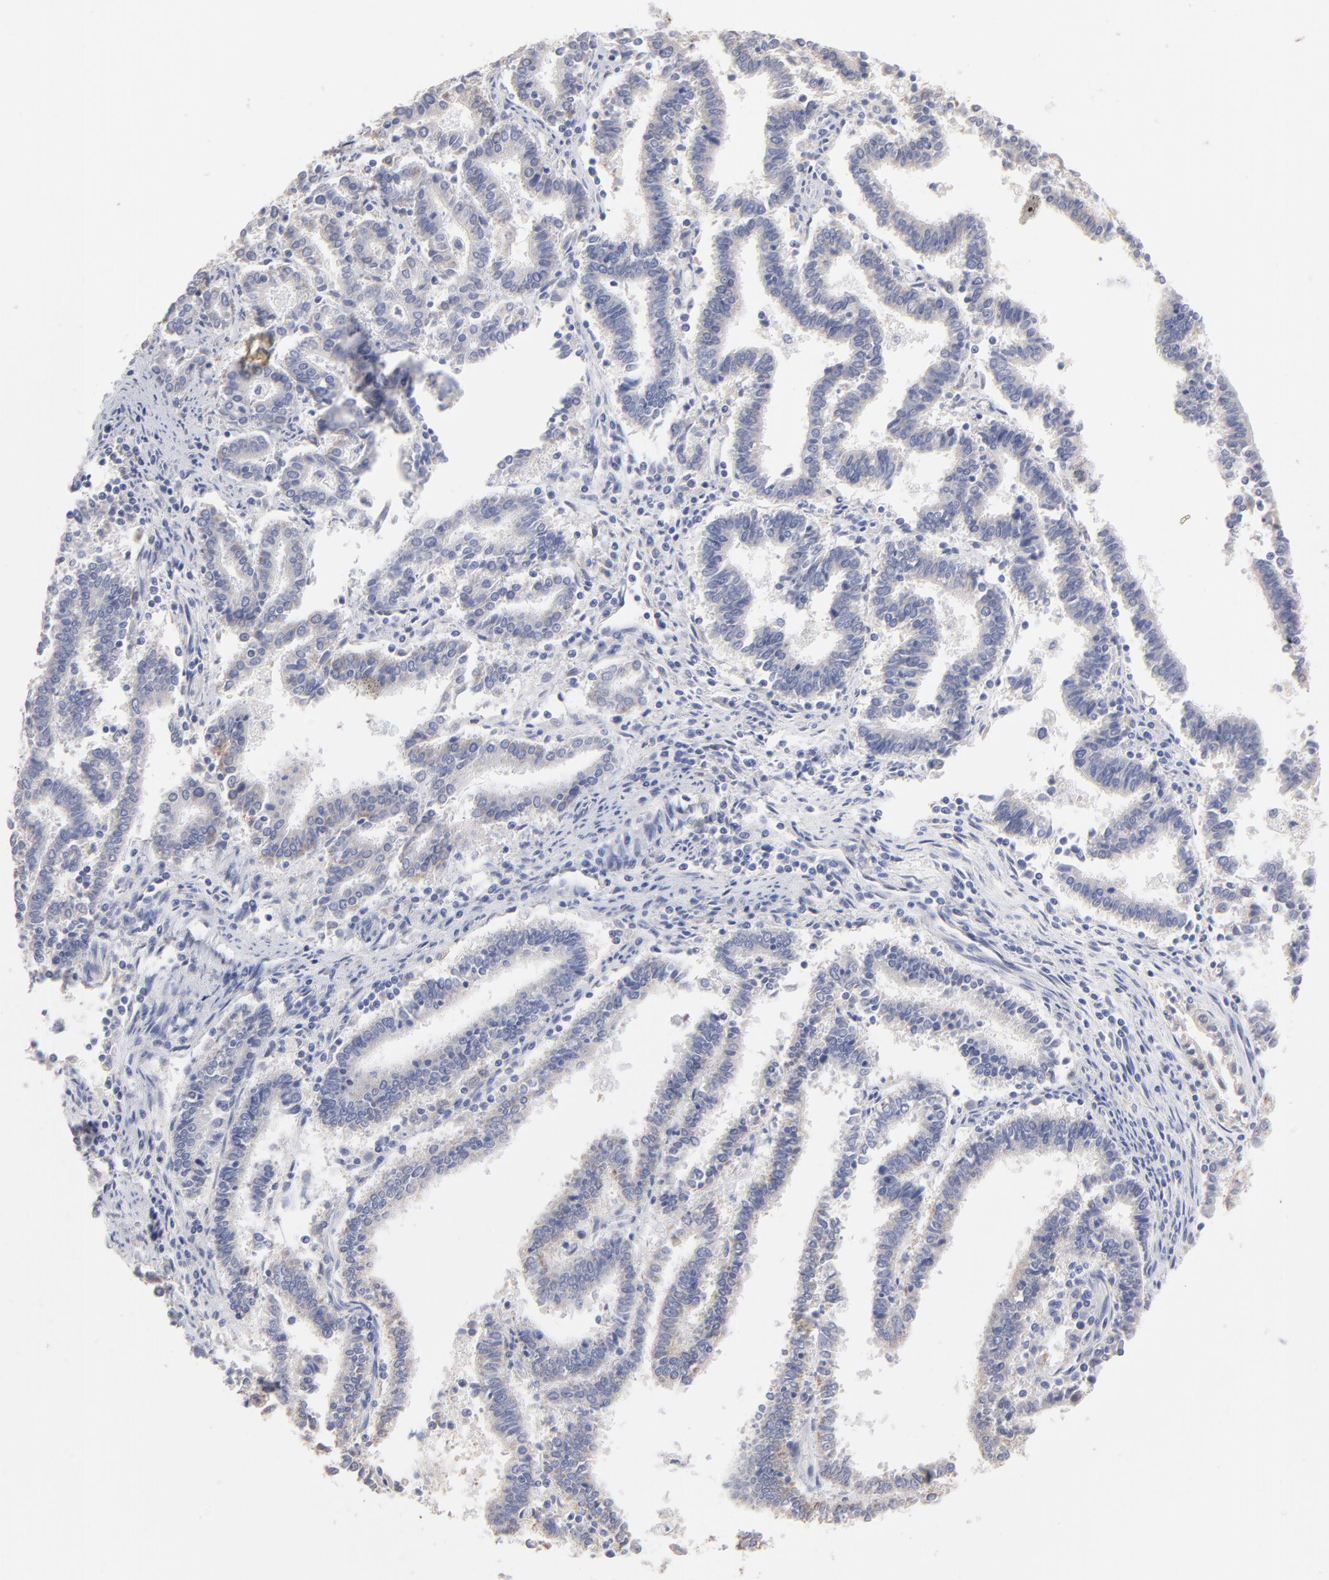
{"staining": {"intensity": "weak", "quantity": "25%-75%", "location": "cytoplasmic/membranous"}, "tissue": "endometrial cancer", "cell_type": "Tumor cells", "image_type": "cancer", "snomed": [{"axis": "morphology", "description": "Adenocarcinoma, NOS"}, {"axis": "topography", "description": "Uterus"}], "caption": "Endometrial cancer stained for a protein (brown) demonstrates weak cytoplasmic/membranous positive positivity in approximately 25%-75% of tumor cells.", "gene": "TST", "patient": {"sex": "female", "age": 83}}